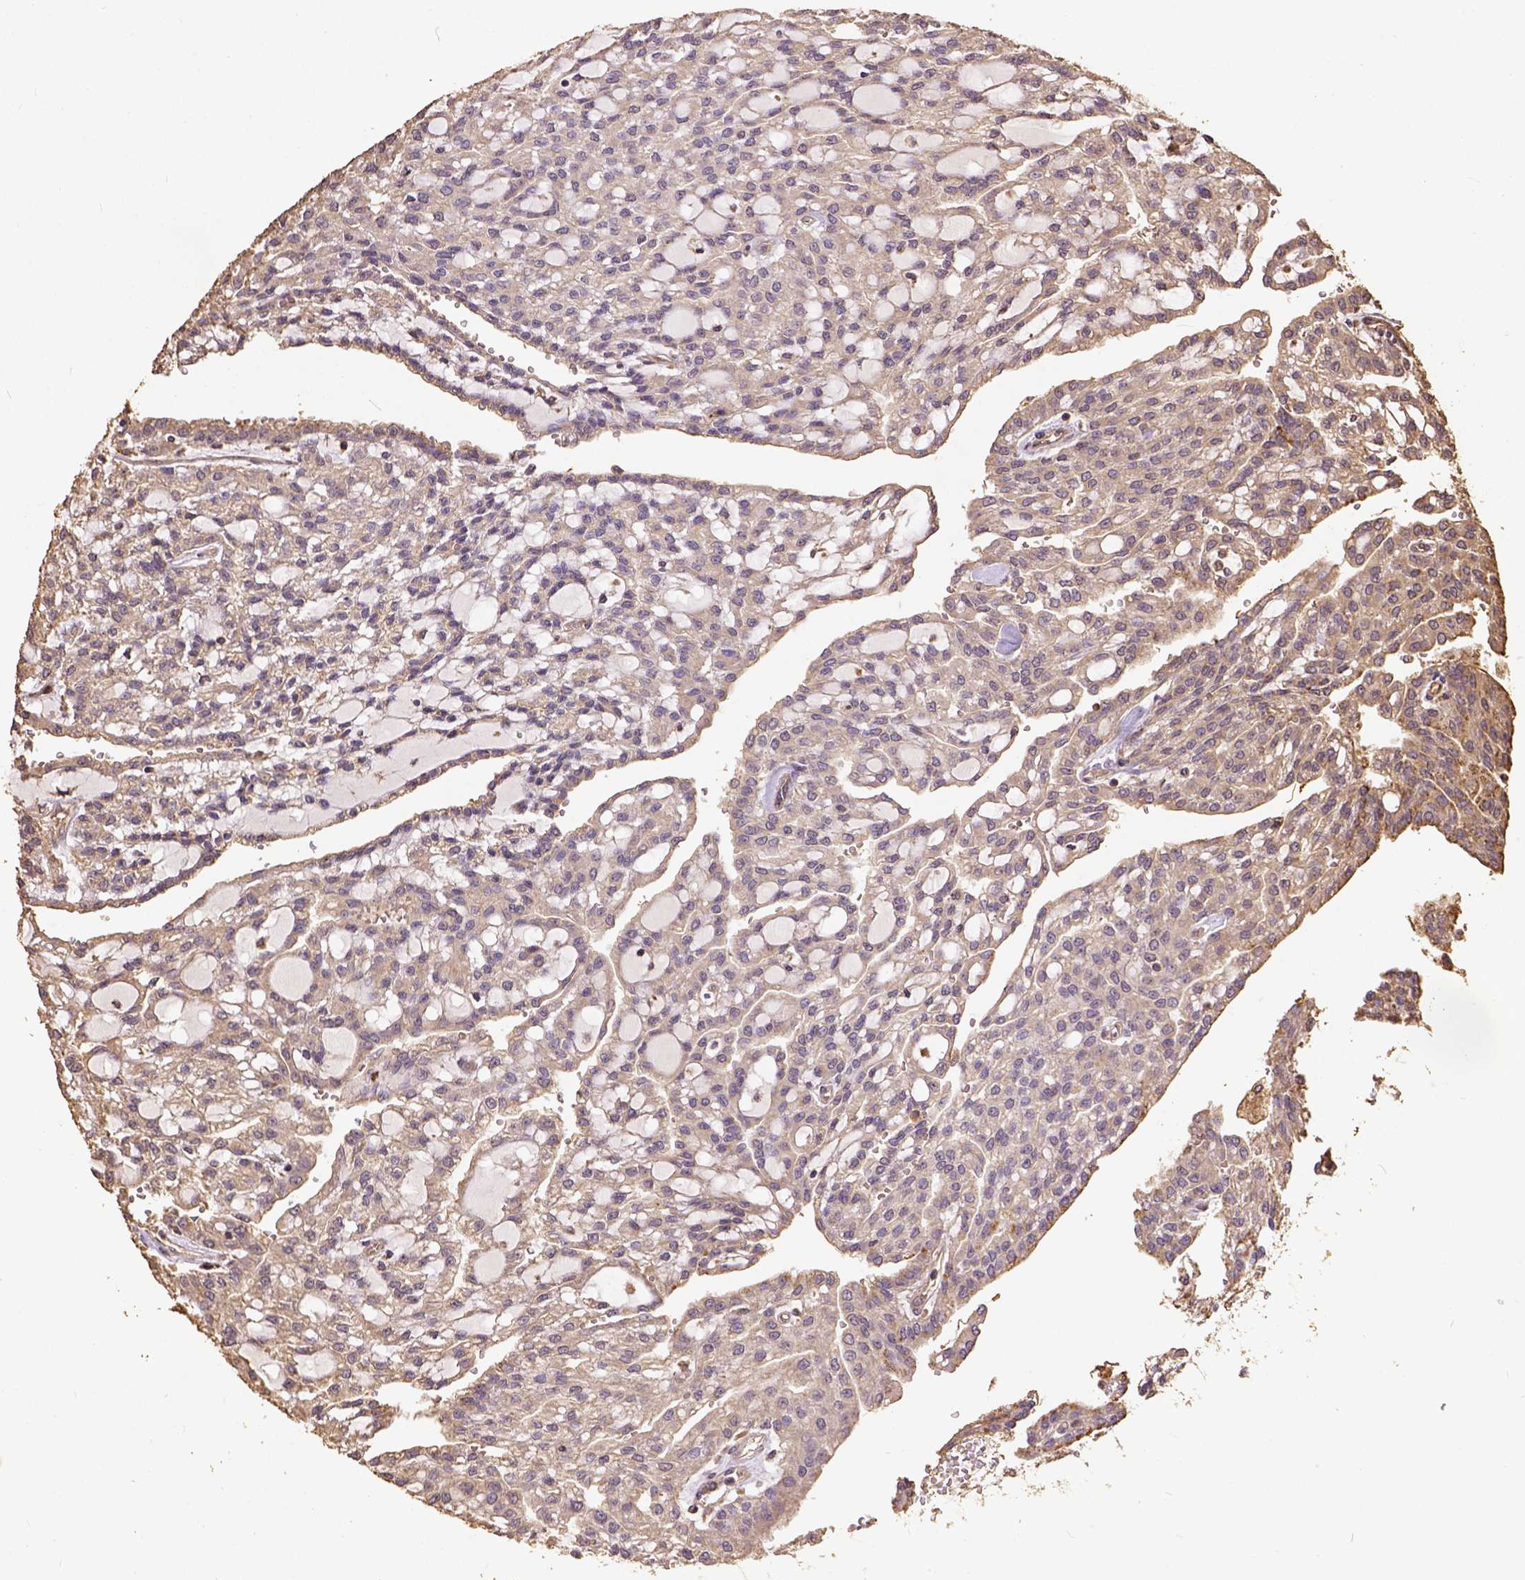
{"staining": {"intensity": "weak", "quantity": ">75%", "location": "cytoplasmic/membranous"}, "tissue": "renal cancer", "cell_type": "Tumor cells", "image_type": "cancer", "snomed": [{"axis": "morphology", "description": "Adenocarcinoma, NOS"}, {"axis": "topography", "description": "Kidney"}], "caption": "A micrograph of human adenocarcinoma (renal) stained for a protein reveals weak cytoplasmic/membranous brown staining in tumor cells.", "gene": "ATP1B3", "patient": {"sex": "male", "age": 63}}